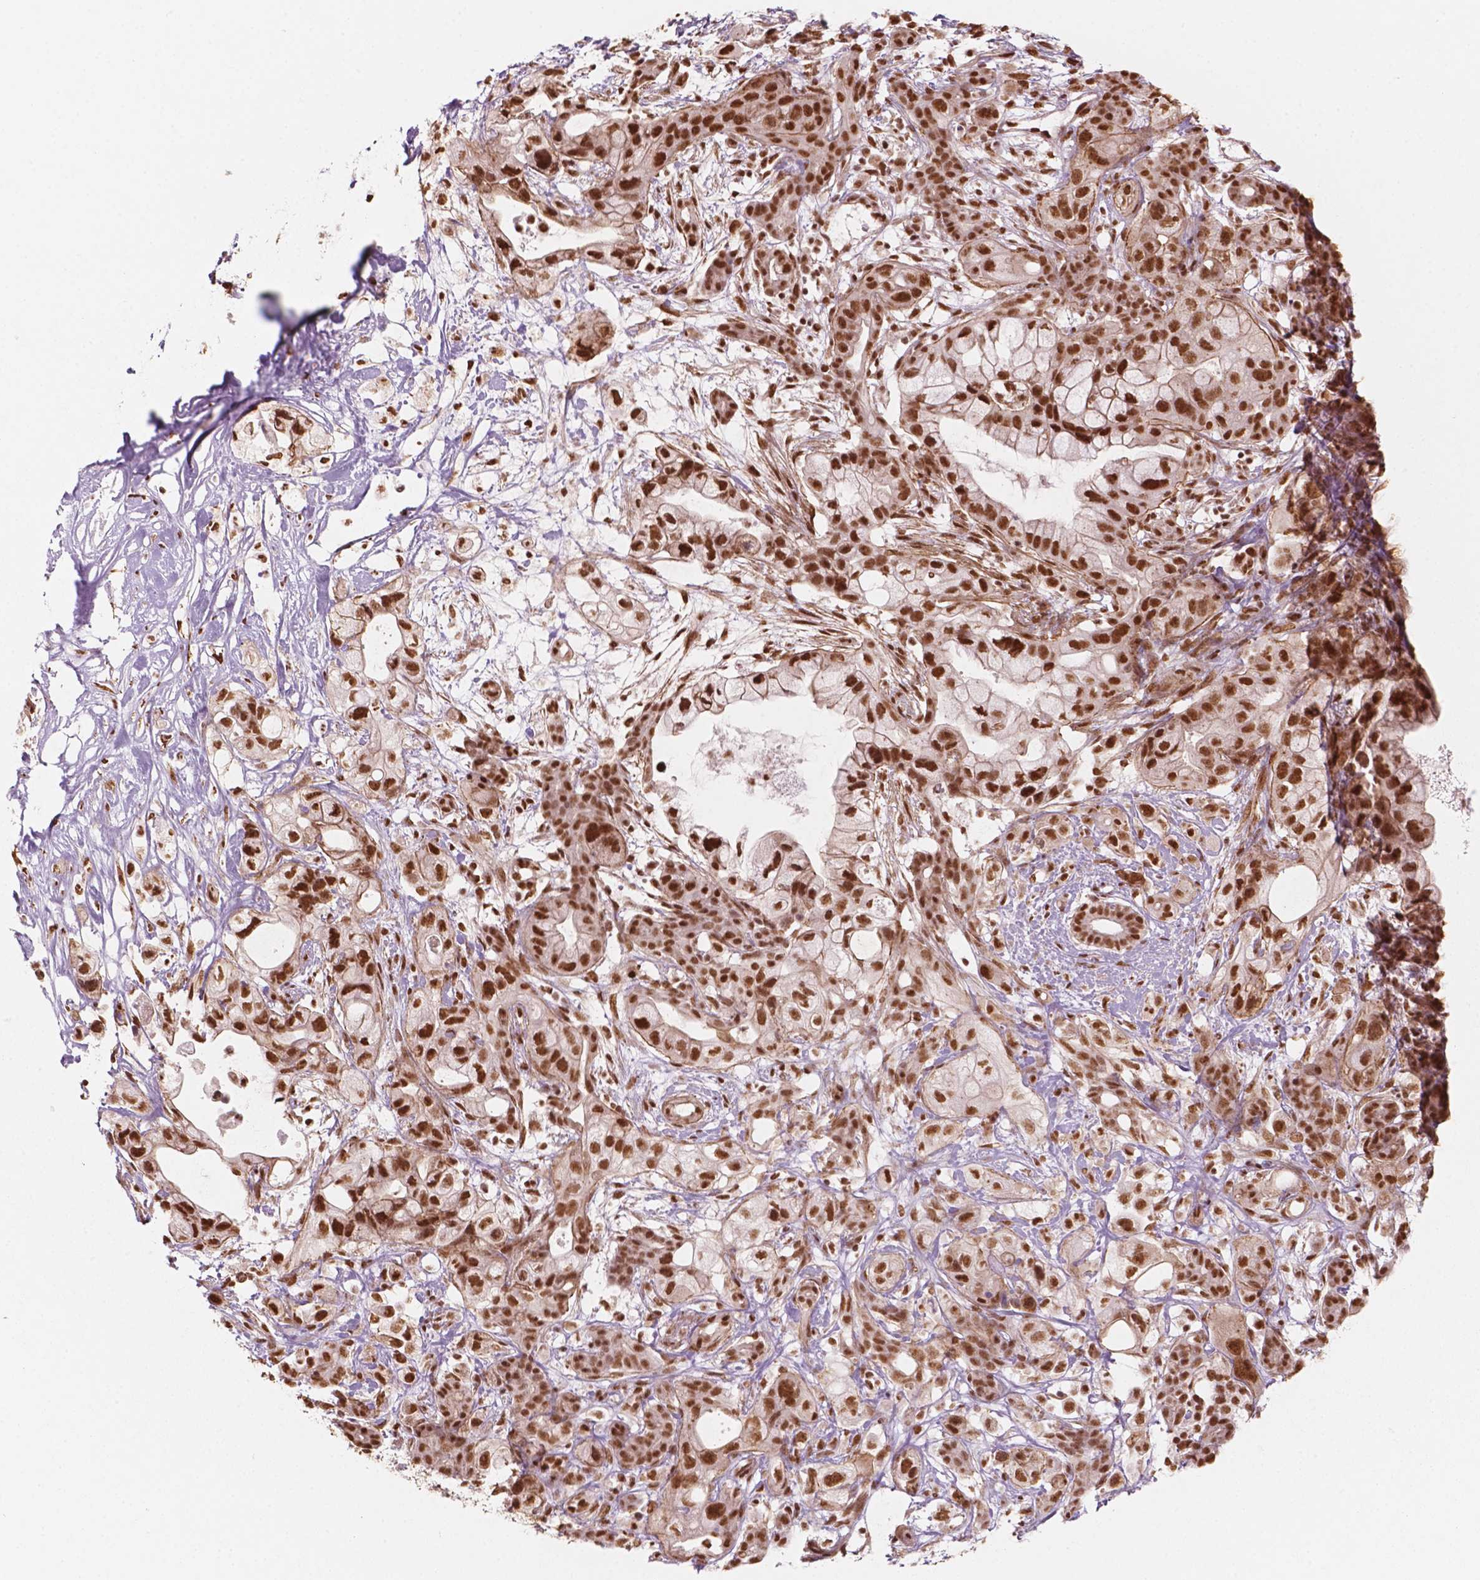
{"staining": {"intensity": "strong", "quantity": ">75%", "location": "nuclear"}, "tissue": "pancreatic cancer", "cell_type": "Tumor cells", "image_type": "cancer", "snomed": [{"axis": "morphology", "description": "Adenocarcinoma, NOS"}, {"axis": "topography", "description": "Pancreas"}], "caption": "Pancreatic adenocarcinoma was stained to show a protein in brown. There is high levels of strong nuclear staining in approximately >75% of tumor cells.", "gene": "GTF3C5", "patient": {"sex": "male", "age": 44}}